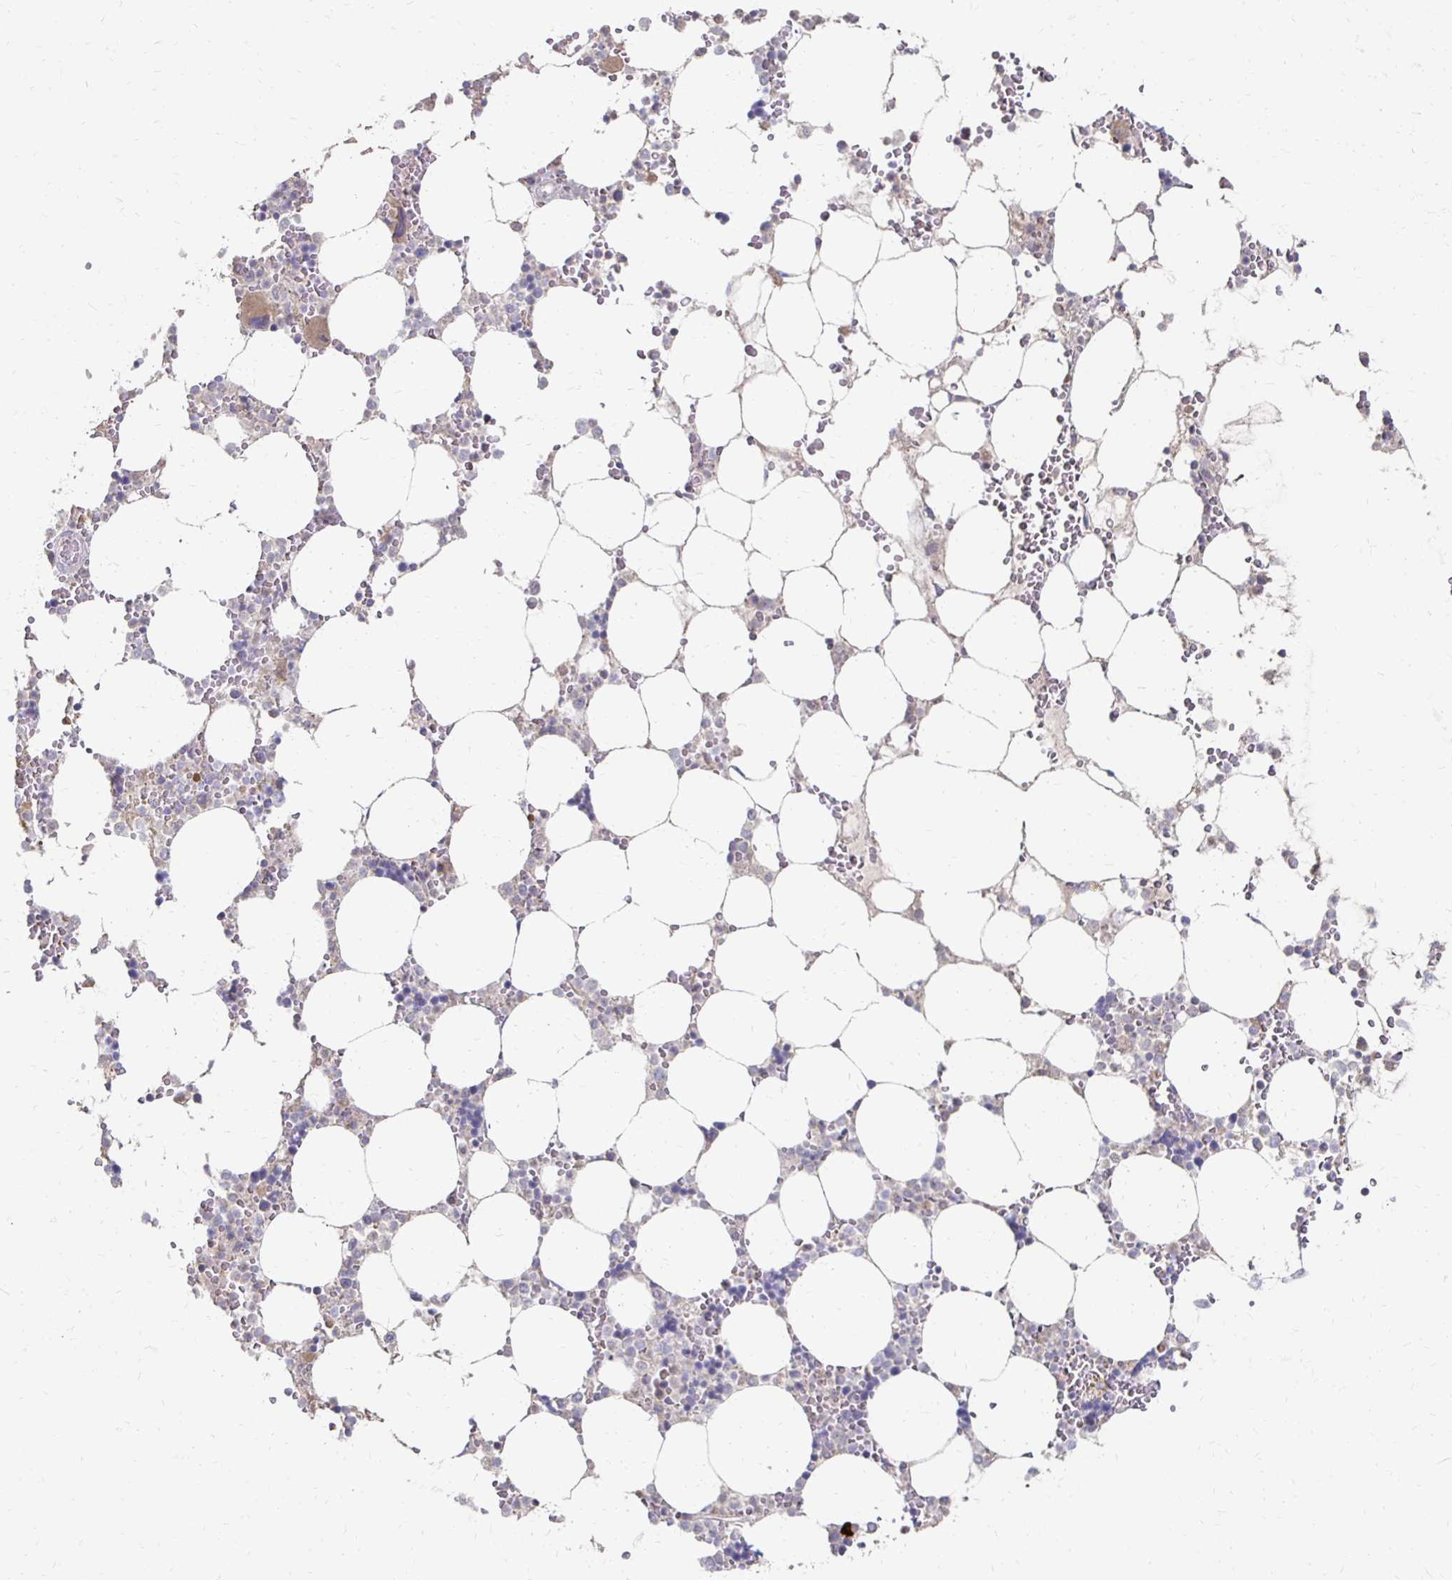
{"staining": {"intensity": "weak", "quantity": "<25%", "location": "cytoplasmic/membranous"}, "tissue": "bone marrow", "cell_type": "Hematopoietic cells", "image_type": "normal", "snomed": [{"axis": "morphology", "description": "Normal tissue, NOS"}, {"axis": "topography", "description": "Bone marrow"}], "caption": "Photomicrograph shows no significant protein expression in hematopoietic cells of unremarkable bone marrow.", "gene": "ZNF727", "patient": {"sex": "male", "age": 64}}